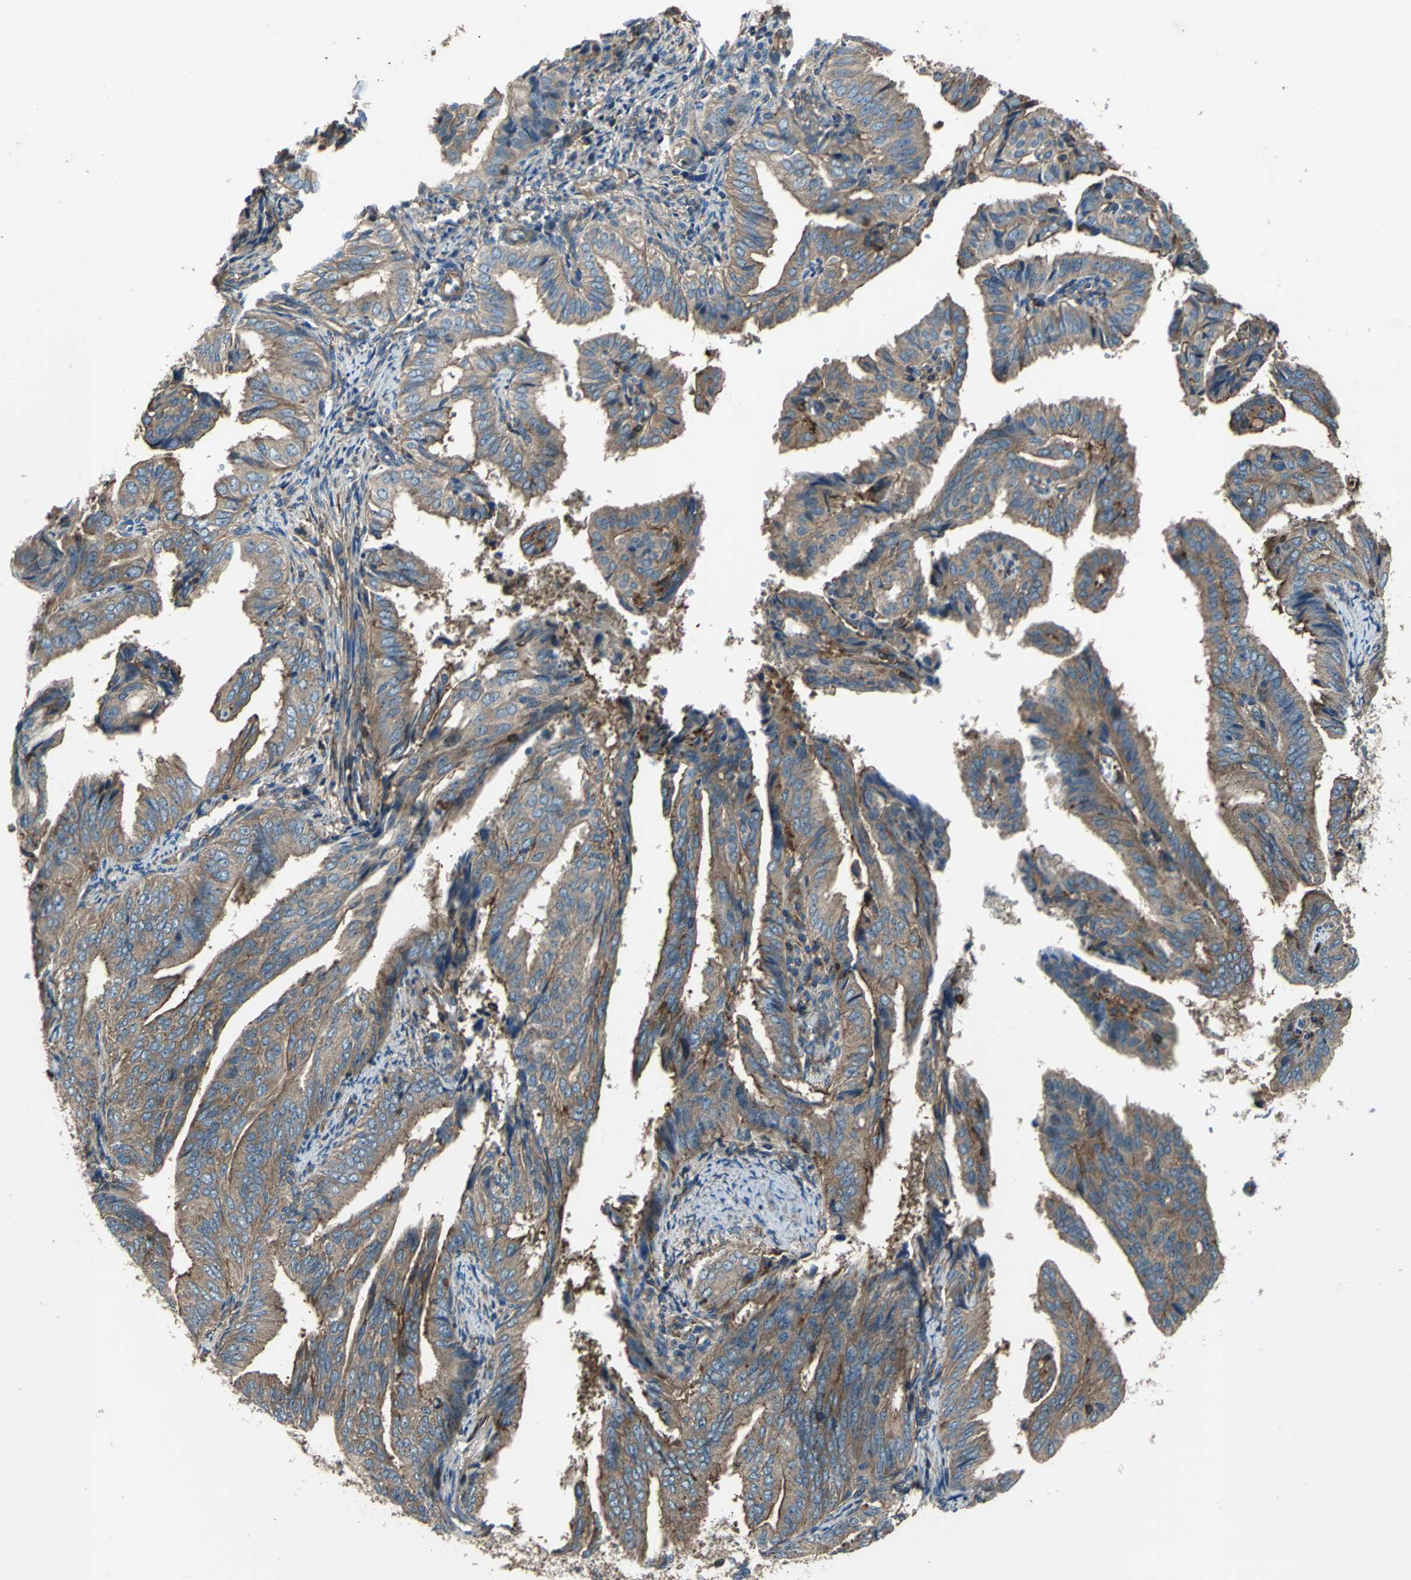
{"staining": {"intensity": "strong", "quantity": ">75%", "location": "cytoplasmic/membranous"}, "tissue": "endometrial cancer", "cell_type": "Tumor cells", "image_type": "cancer", "snomed": [{"axis": "morphology", "description": "Adenocarcinoma, NOS"}, {"axis": "topography", "description": "Endometrium"}], "caption": "Endometrial adenocarcinoma stained with a protein marker reveals strong staining in tumor cells.", "gene": "PARVA", "patient": {"sex": "female", "age": 58}}